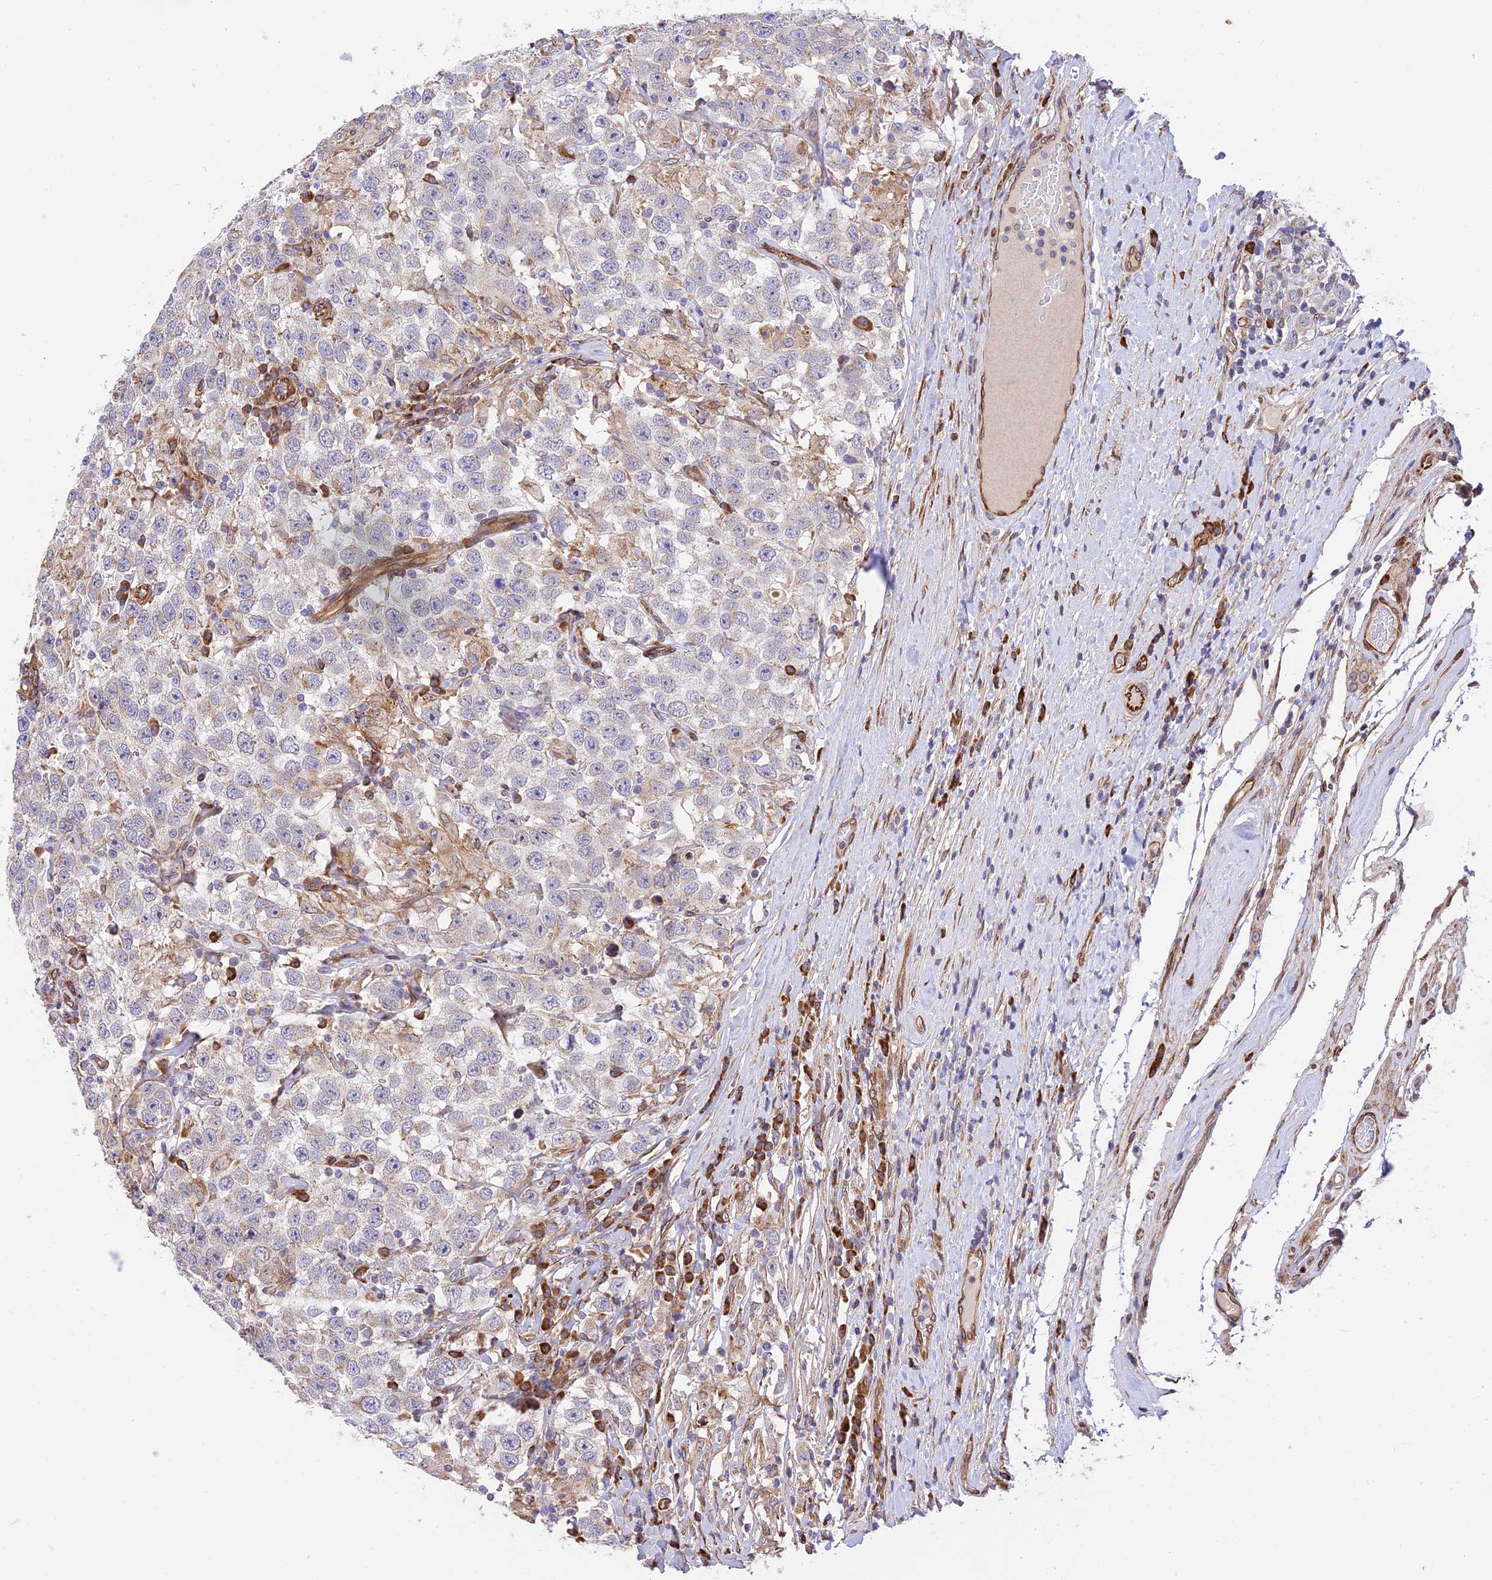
{"staining": {"intensity": "negative", "quantity": "none", "location": "none"}, "tissue": "testis cancer", "cell_type": "Tumor cells", "image_type": "cancer", "snomed": [{"axis": "morphology", "description": "Seminoma, NOS"}, {"axis": "topography", "description": "Testis"}], "caption": "A micrograph of human testis cancer is negative for staining in tumor cells.", "gene": "EXOC3L4", "patient": {"sex": "male", "age": 41}}